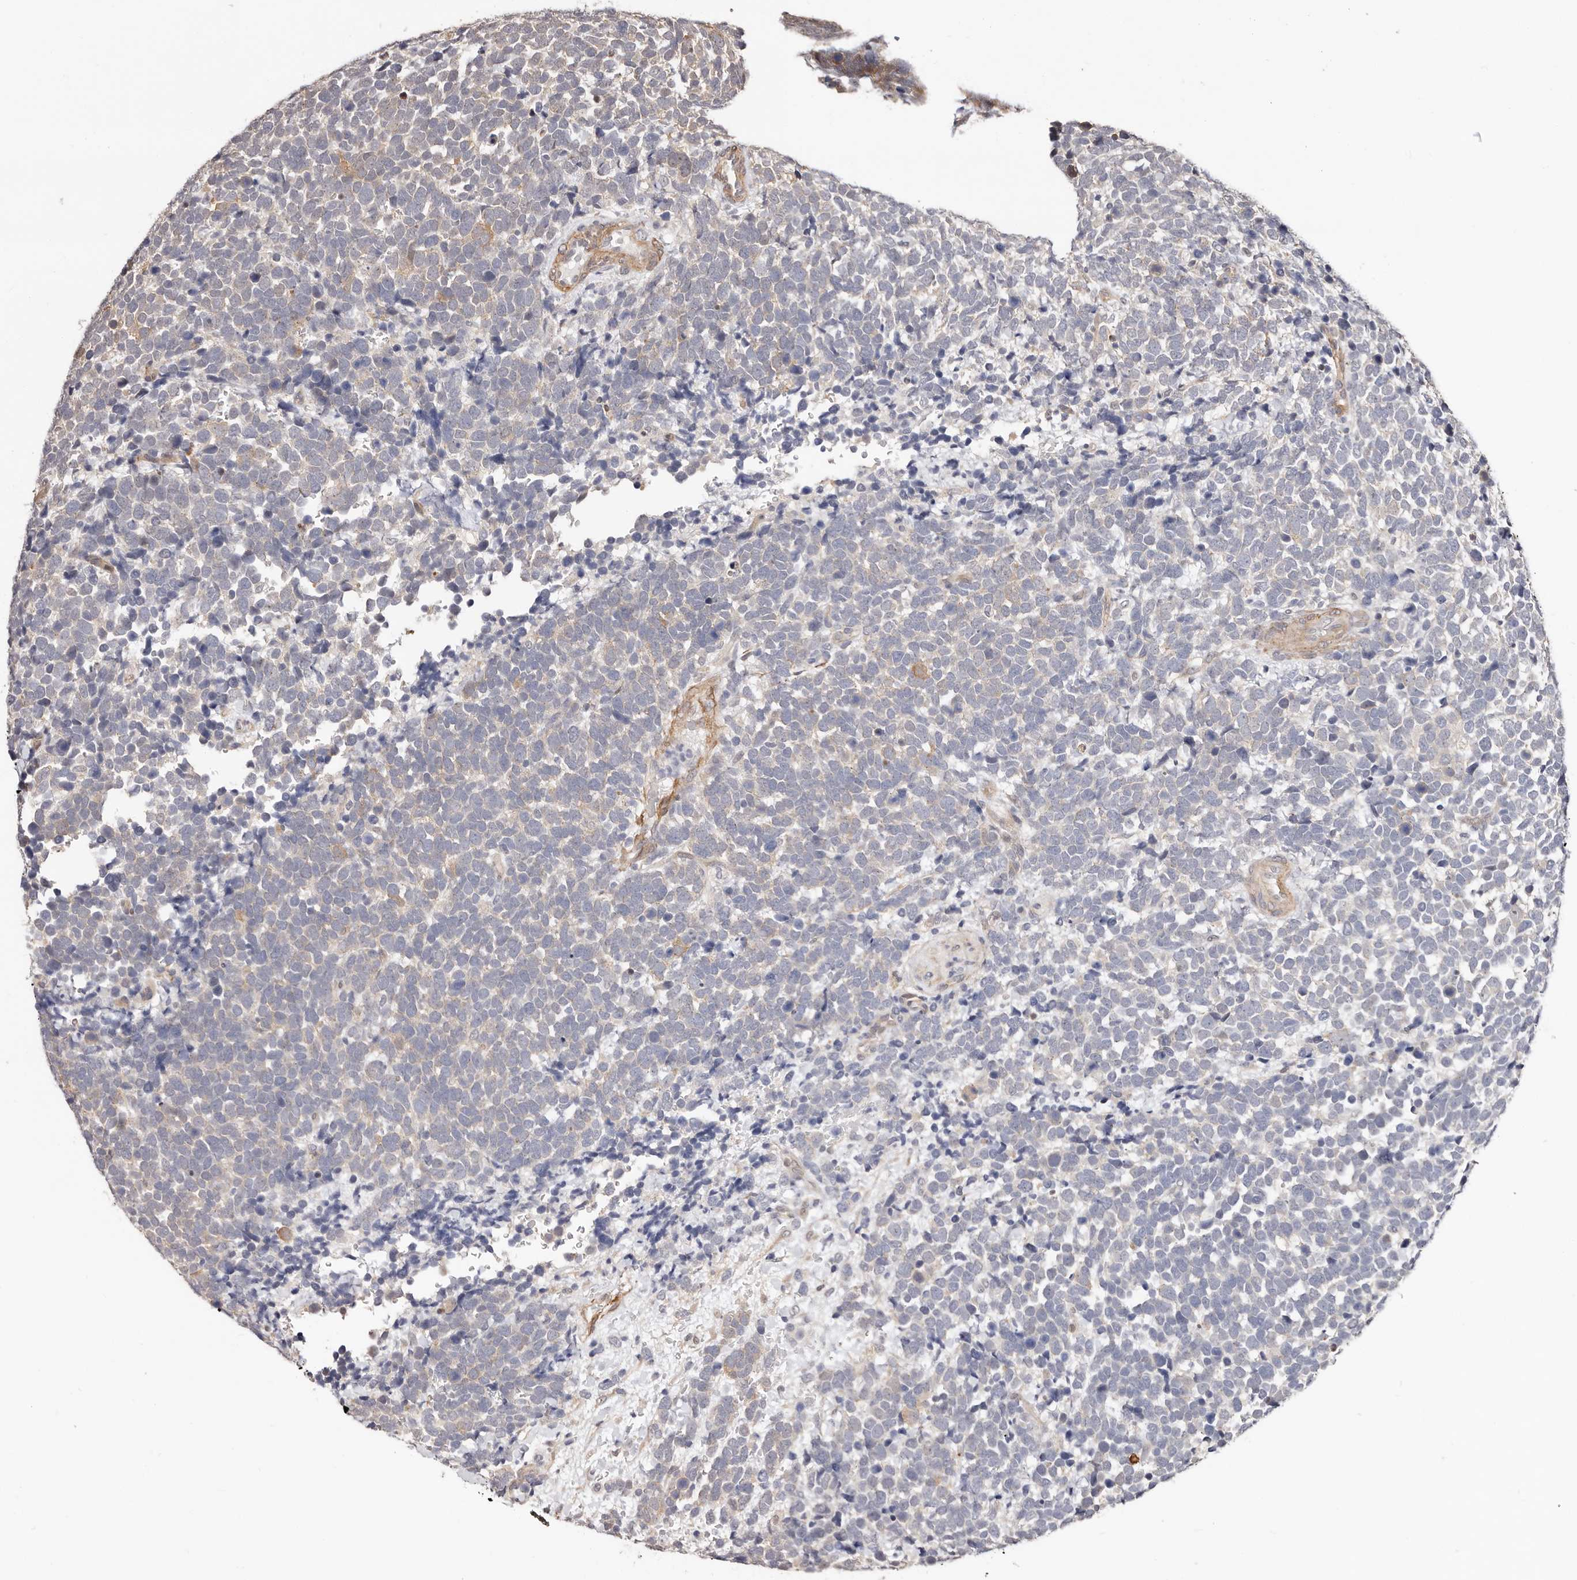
{"staining": {"intensity": "weak", "quantity": "25%-75%", "location": "cytoplasmic/membranous"}, "tissue": "urothelial cancer", "cell_type": "Tumor cells", "image_type": "cancer", "snomed": [{"axis": "morphology", "description": "Urothelial carcinoma, High grade"}, {"axis": "topography", "description": "Urinary bladder"}], "caption": "Immunohistochemical staining of urothelial carcinoma (high-grade) demonstrates low levels of weak cytoplasmic/membranous protein expression in about 25%-75% of tumor cells.", "gene": "TRIP13", "patient": {"sex": "female", "age": 82}}